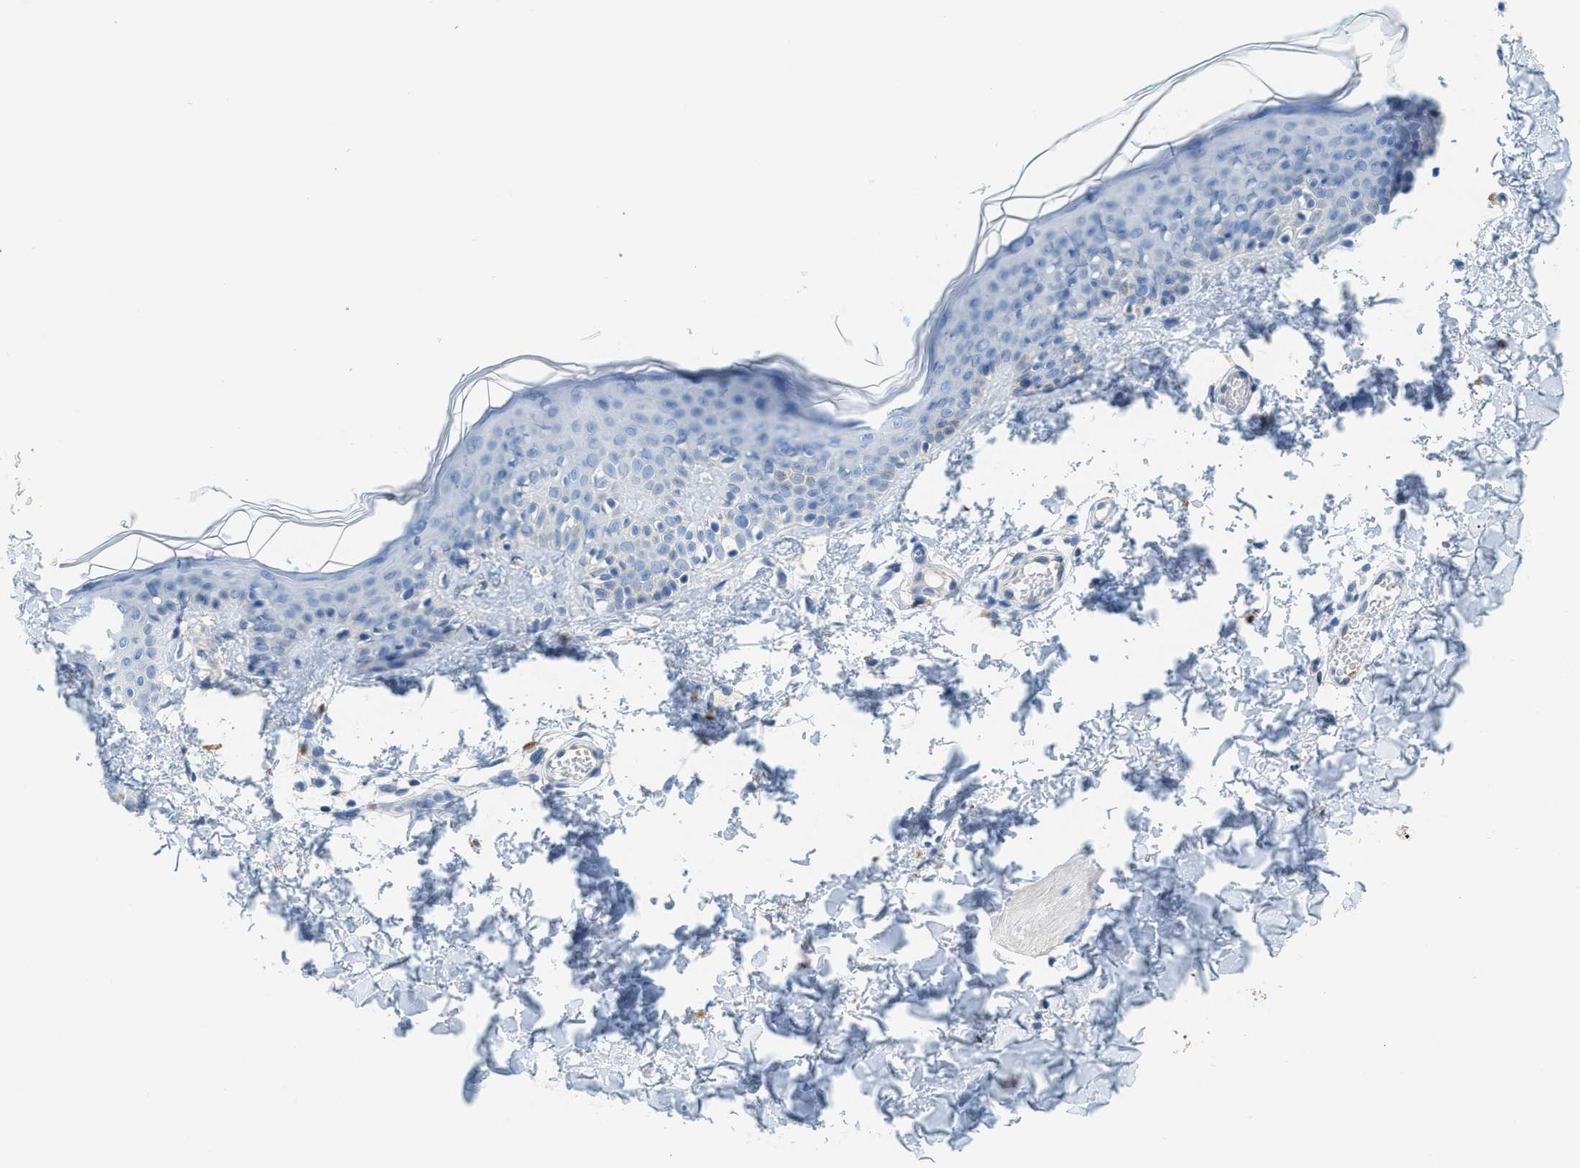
{"staining": {"intensity": "negative", "quantity": "none", "location": "none"}, "tissue": "skin", "cell_type": "Fibroblasts", "image_type": "normal", "snomed": [{"axis": "morphology", "description": "Normal tissue, NOS"}, {"axis": "topography", "description": "Skin"}], "caption": "Immunohistochemistry of normal human skin exhibits no expression in fibroblasts. (Brightfield microscopy of DAB immunohistochemistry (IHC) at high magnification).", "gene": "SERPINB1", "patient": {"sex": "male", "age": 30}}